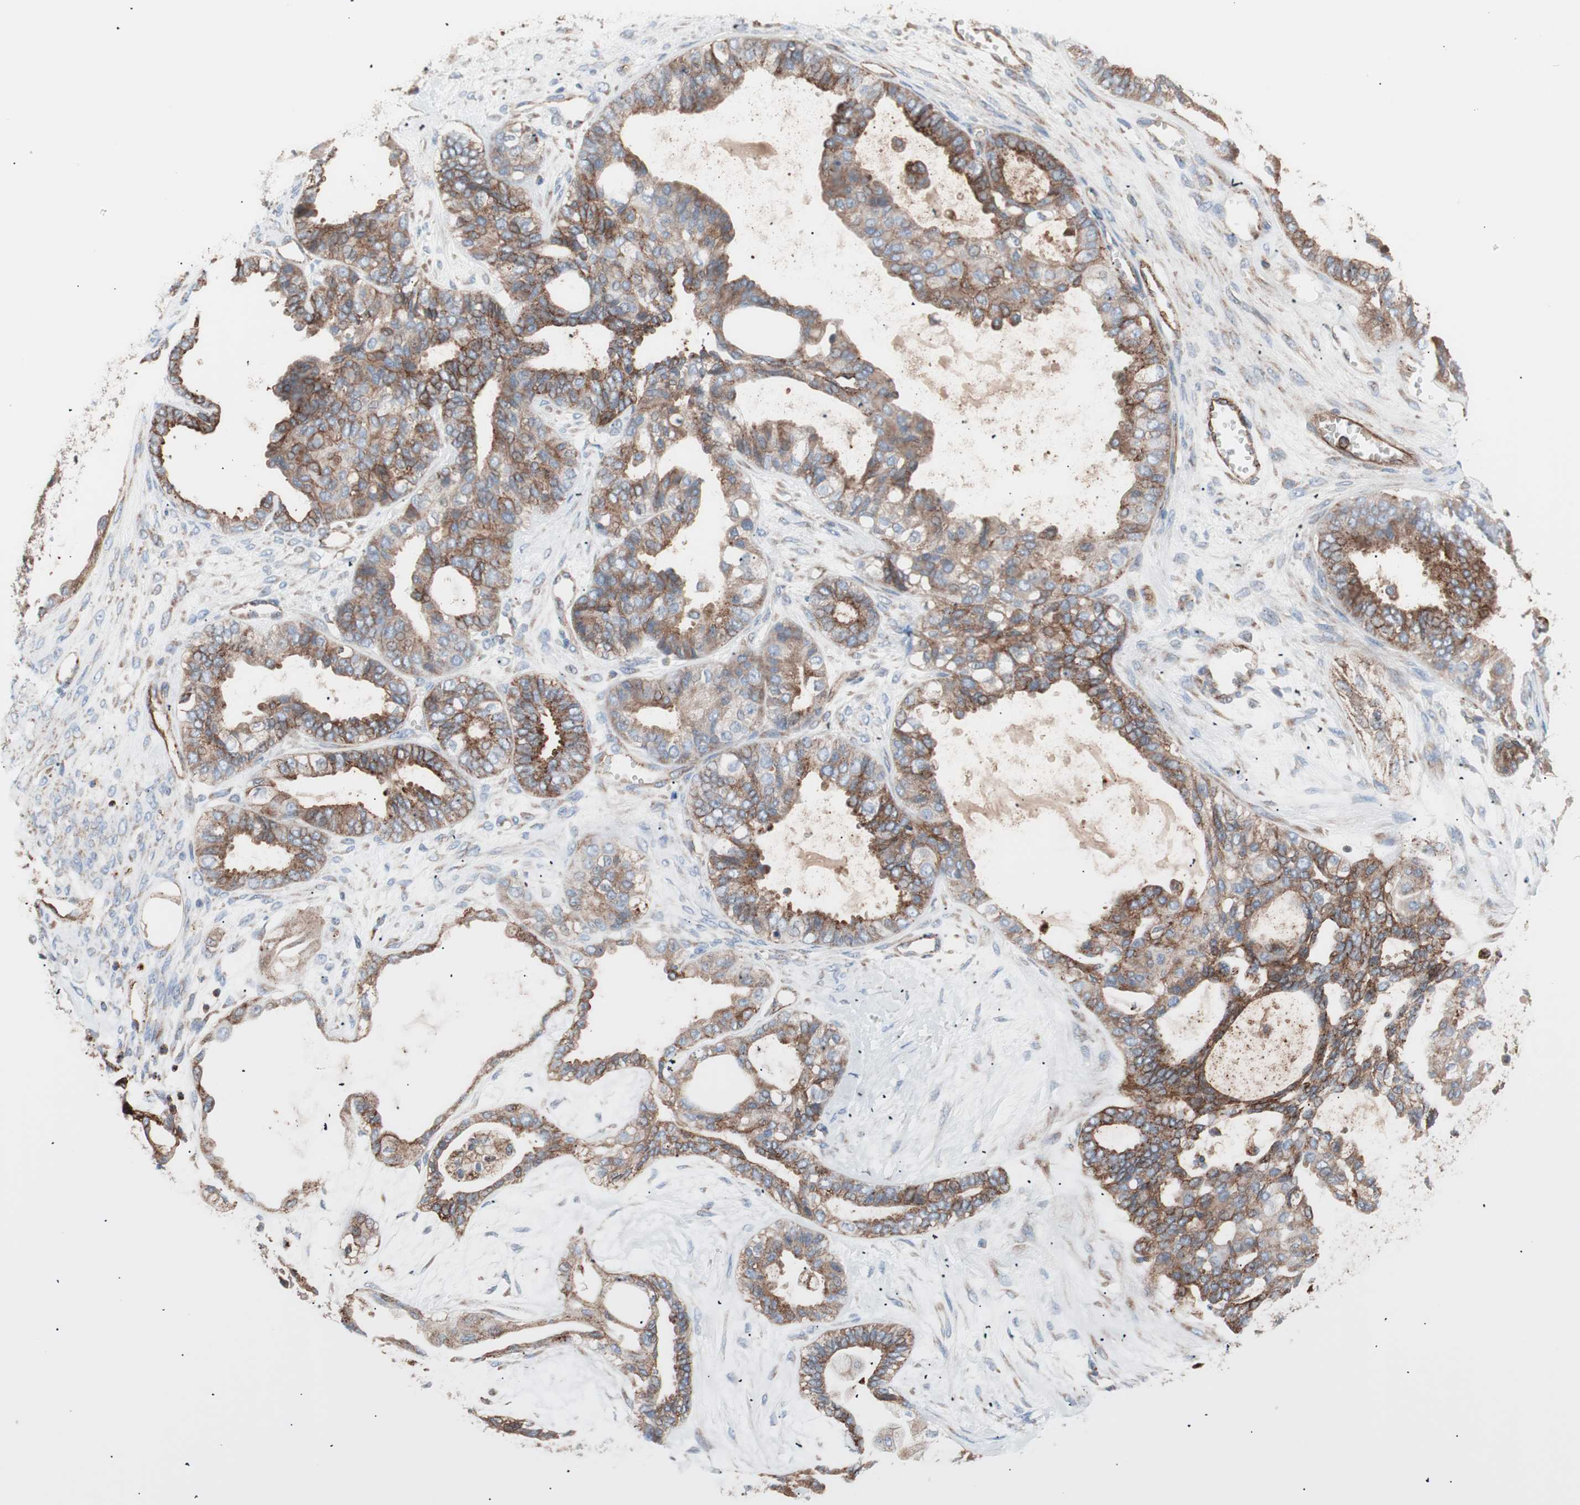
{"staining": {"intensity": "moderate", "quantity": ">75%", "location": "cytoplasmic/membranous"}, "tissue": "ovarian cancer", "cell_type": "Tumor cells", "image_type": "cancer", "snomed": [{"axis": "morphology", "description": "Carcinoma, NOS"}, {"axis": "morphology", "description": "Carcinoma, endometroid"}, {"axis": "topography", "description": "Ovary"}], "caption": "A brown stain highlights moderate cytoplasmic/membranous staining of a protein in ovarian endometroid carcinoma tumor cells.", "gene": "FLOT2", "patient": {"sex": "female", "age": 50}}